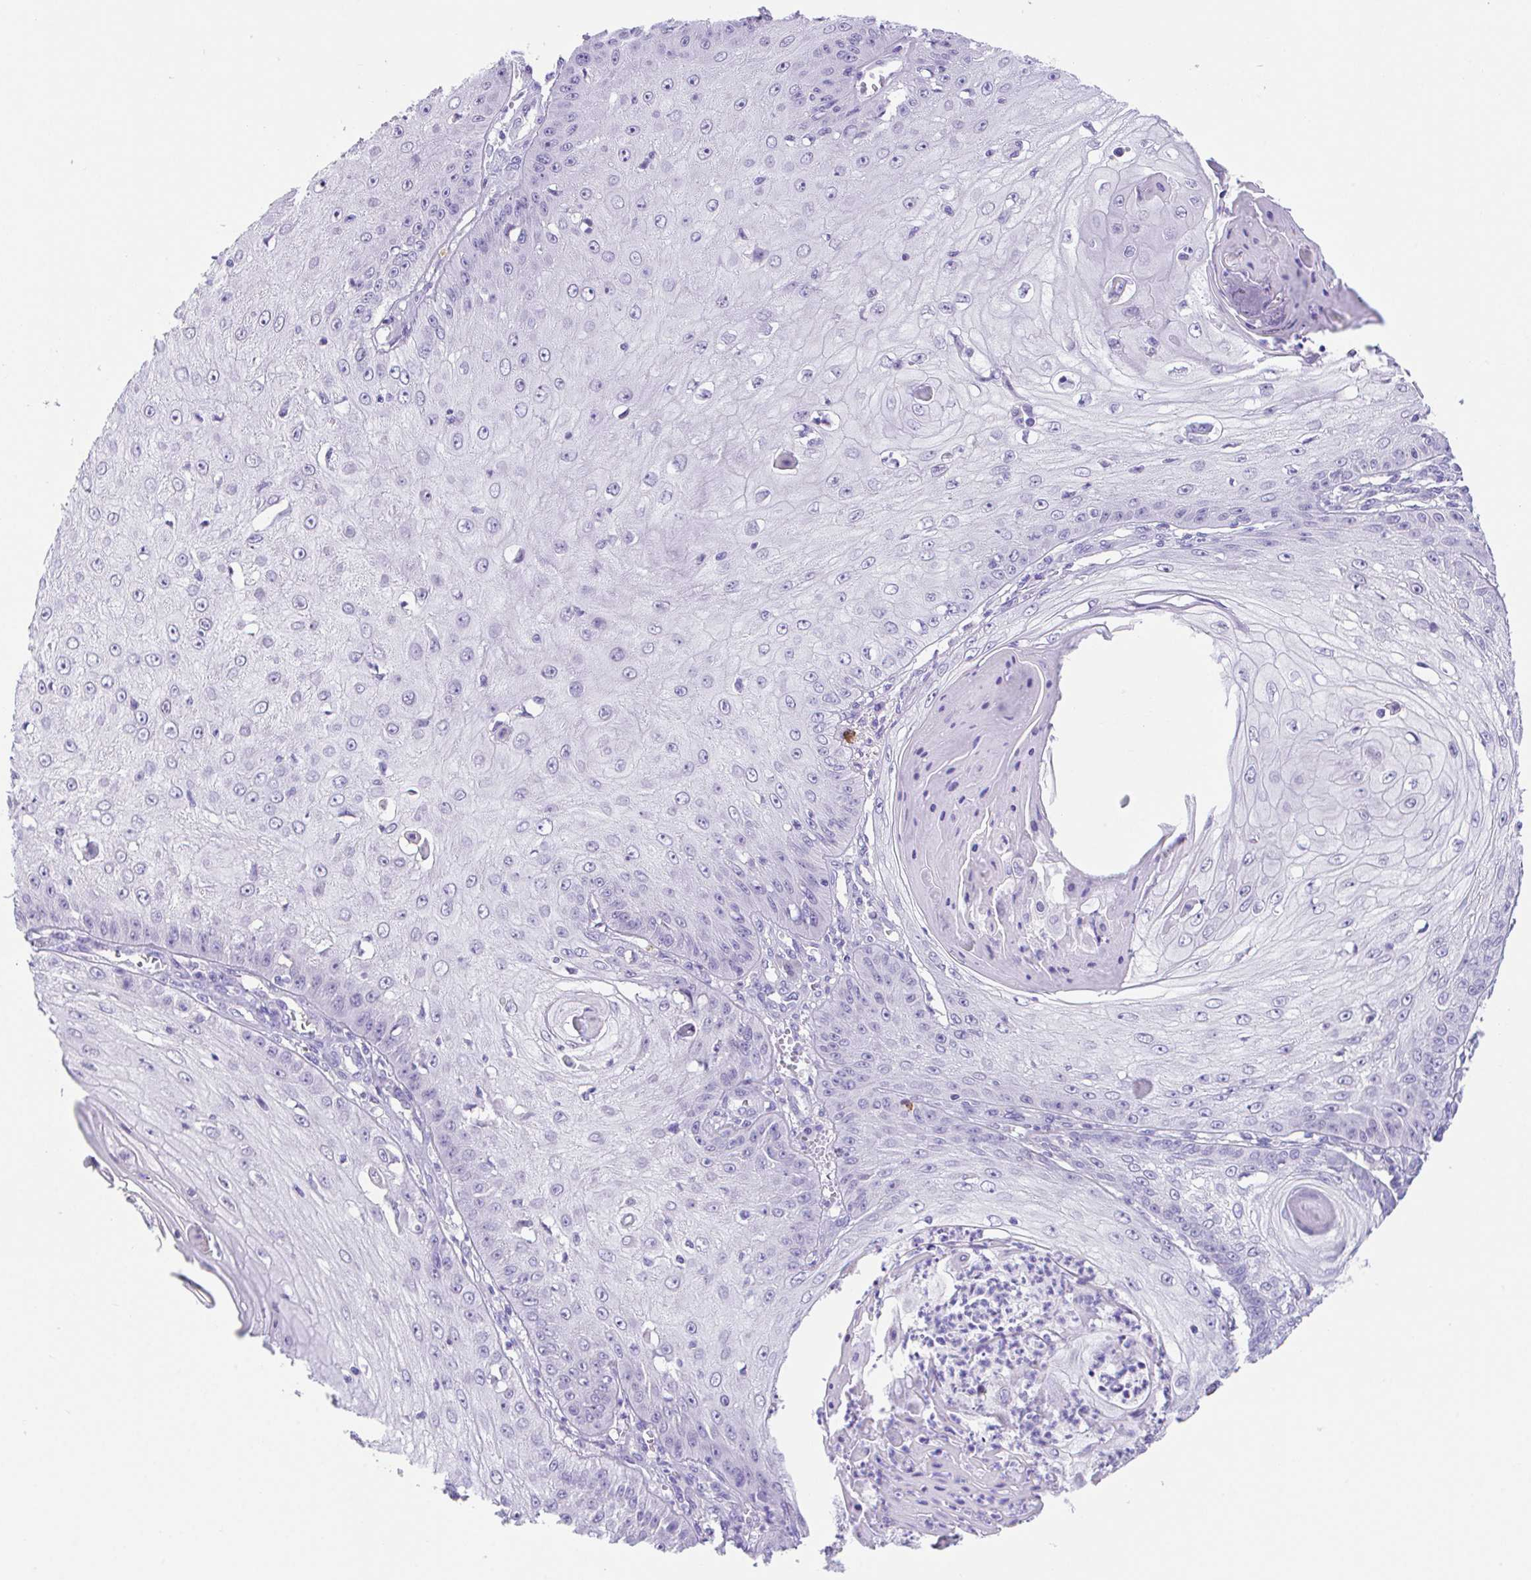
{"staining": {"intensity": "negative", "quantity": "none", "location": "none"}, "tissue": "skin cancer", "cell_type": "Tumor cells", "image_type": "cancer", "snomed": [{"axis": "morphology", "description": "Squamous cell carcinoma, NOS"}, {"axis": "topography", "description": "Skin"}], "caption": "DAB (3,3'-diaminobenzidine) immunohistochemical staining of skin cancer demonstrates no significant expression in tumor cells.", "gene": "HACD4", "patient": {"sex": "male", "age": 70}}